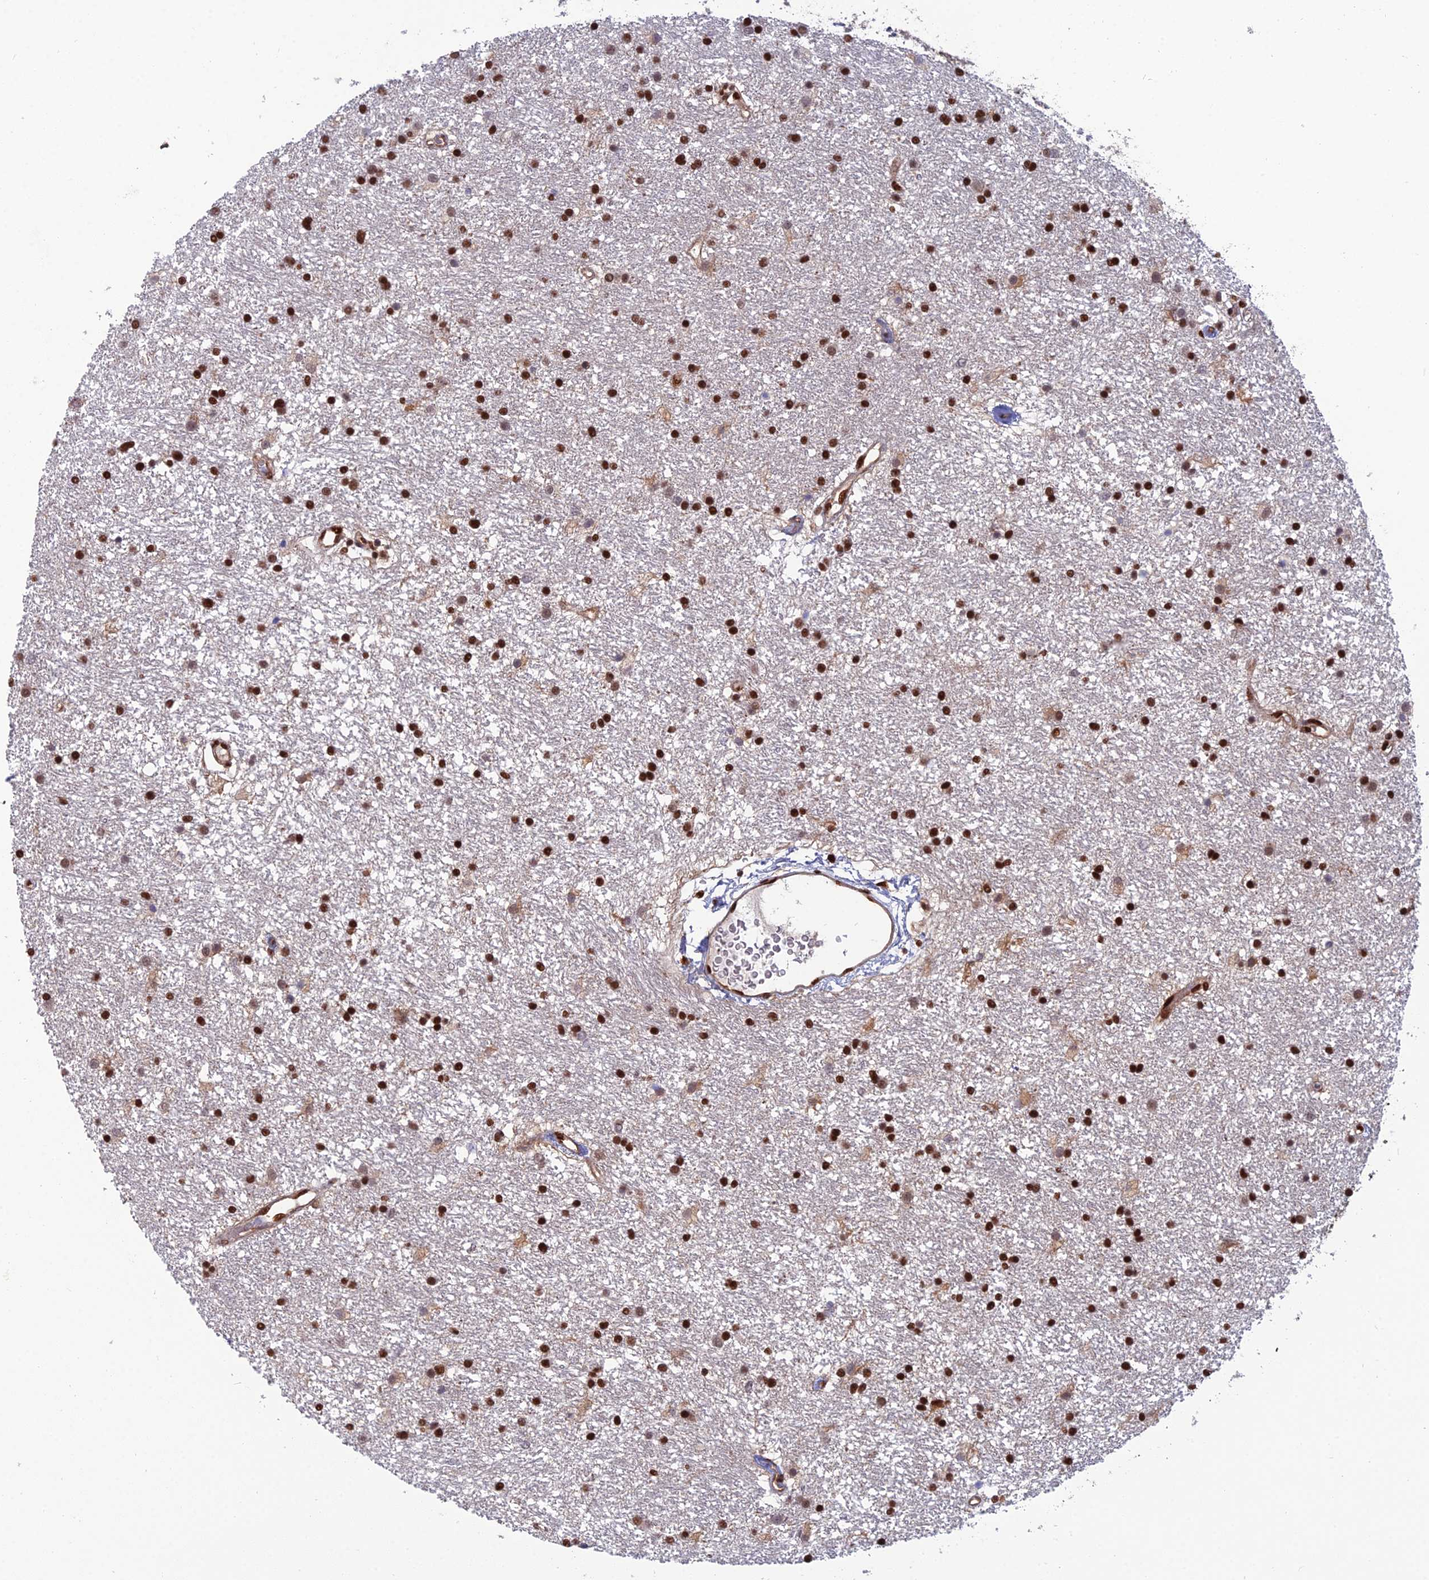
{"staining": {"intensity": "strong", "quantity": ">75%", "location": "nuclear"}, "tissue": "glioma", "cell_type": "Tumor cells", "image_type": "cancer", "snomed": [{"axis": "morphology", "description": "Glioma, malignant, High grade"}, {"axis": "topography", "description": "Brain"}], "caption": "High-magnification brightfield microscopy of malignant high-grade glioma stained with DAB (3,3'-diaminobenzidine) (brown) and counterstained with hematoxylin (blue). tumor cells exhibit strong nuclear positivity is seen in about>75% of cells. The protein is shown in brown color, while the nuclei are stained blue.", "gene": "DNPEP", "patient": {"sex": "male", "age": 77}}